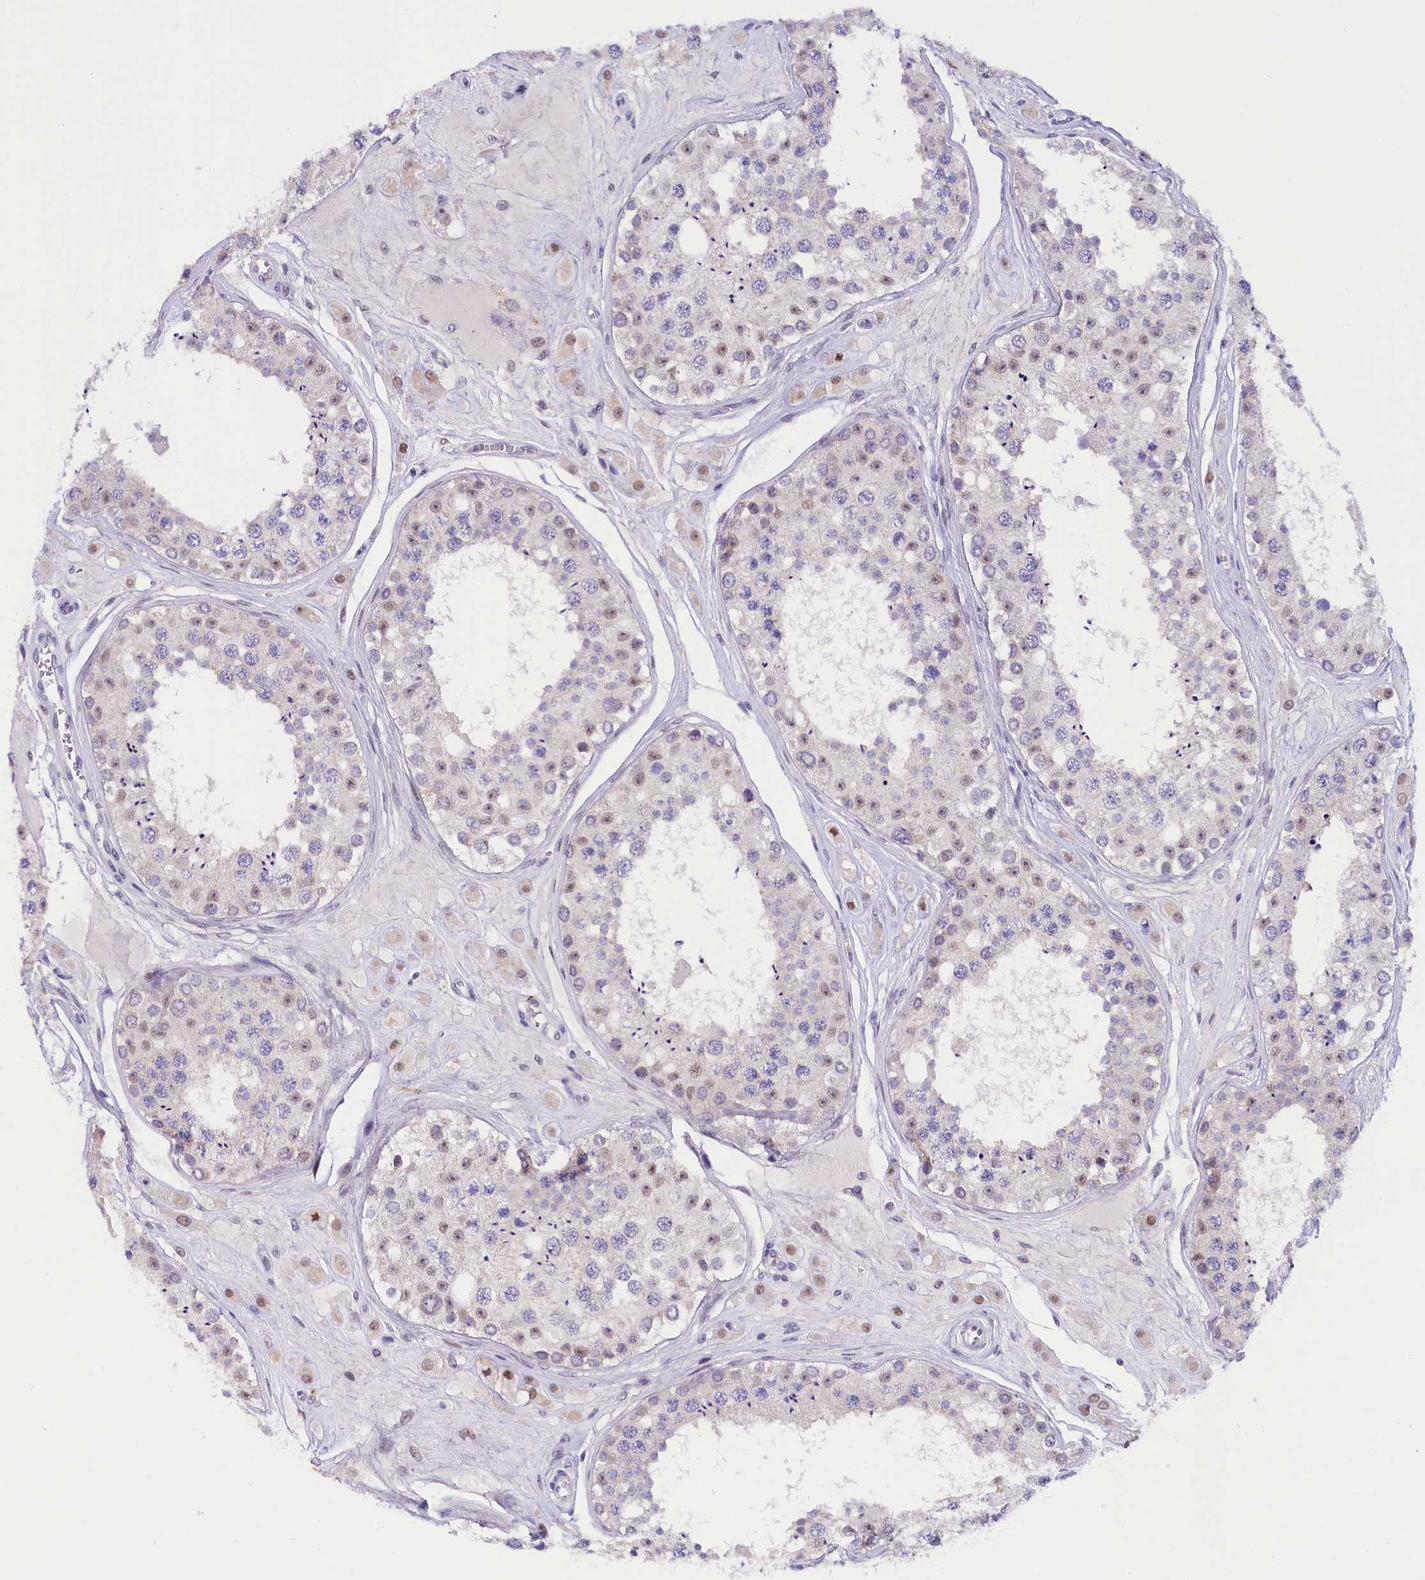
{"staining": {"intensity": "weak", "quantity": "<25%", "location": "cytoplasmic/membranous,nuclear"}, "tissue": "testis", "cell_type": "Cells in seminiferous ducts", "image_type": "normal", "snomed": [{"axis": "morphology", "description": "Normal tissue, NOS"}, {"axis": "topography", "description": "Testis"}], "caption": "Cells in seminiferous ducts show no significant expression in benign testis. (Brightfield microscopy of DAB IHC at high magnification).", "gene": "OSGEP", "patient": {"sex": "male", "age": 25}}